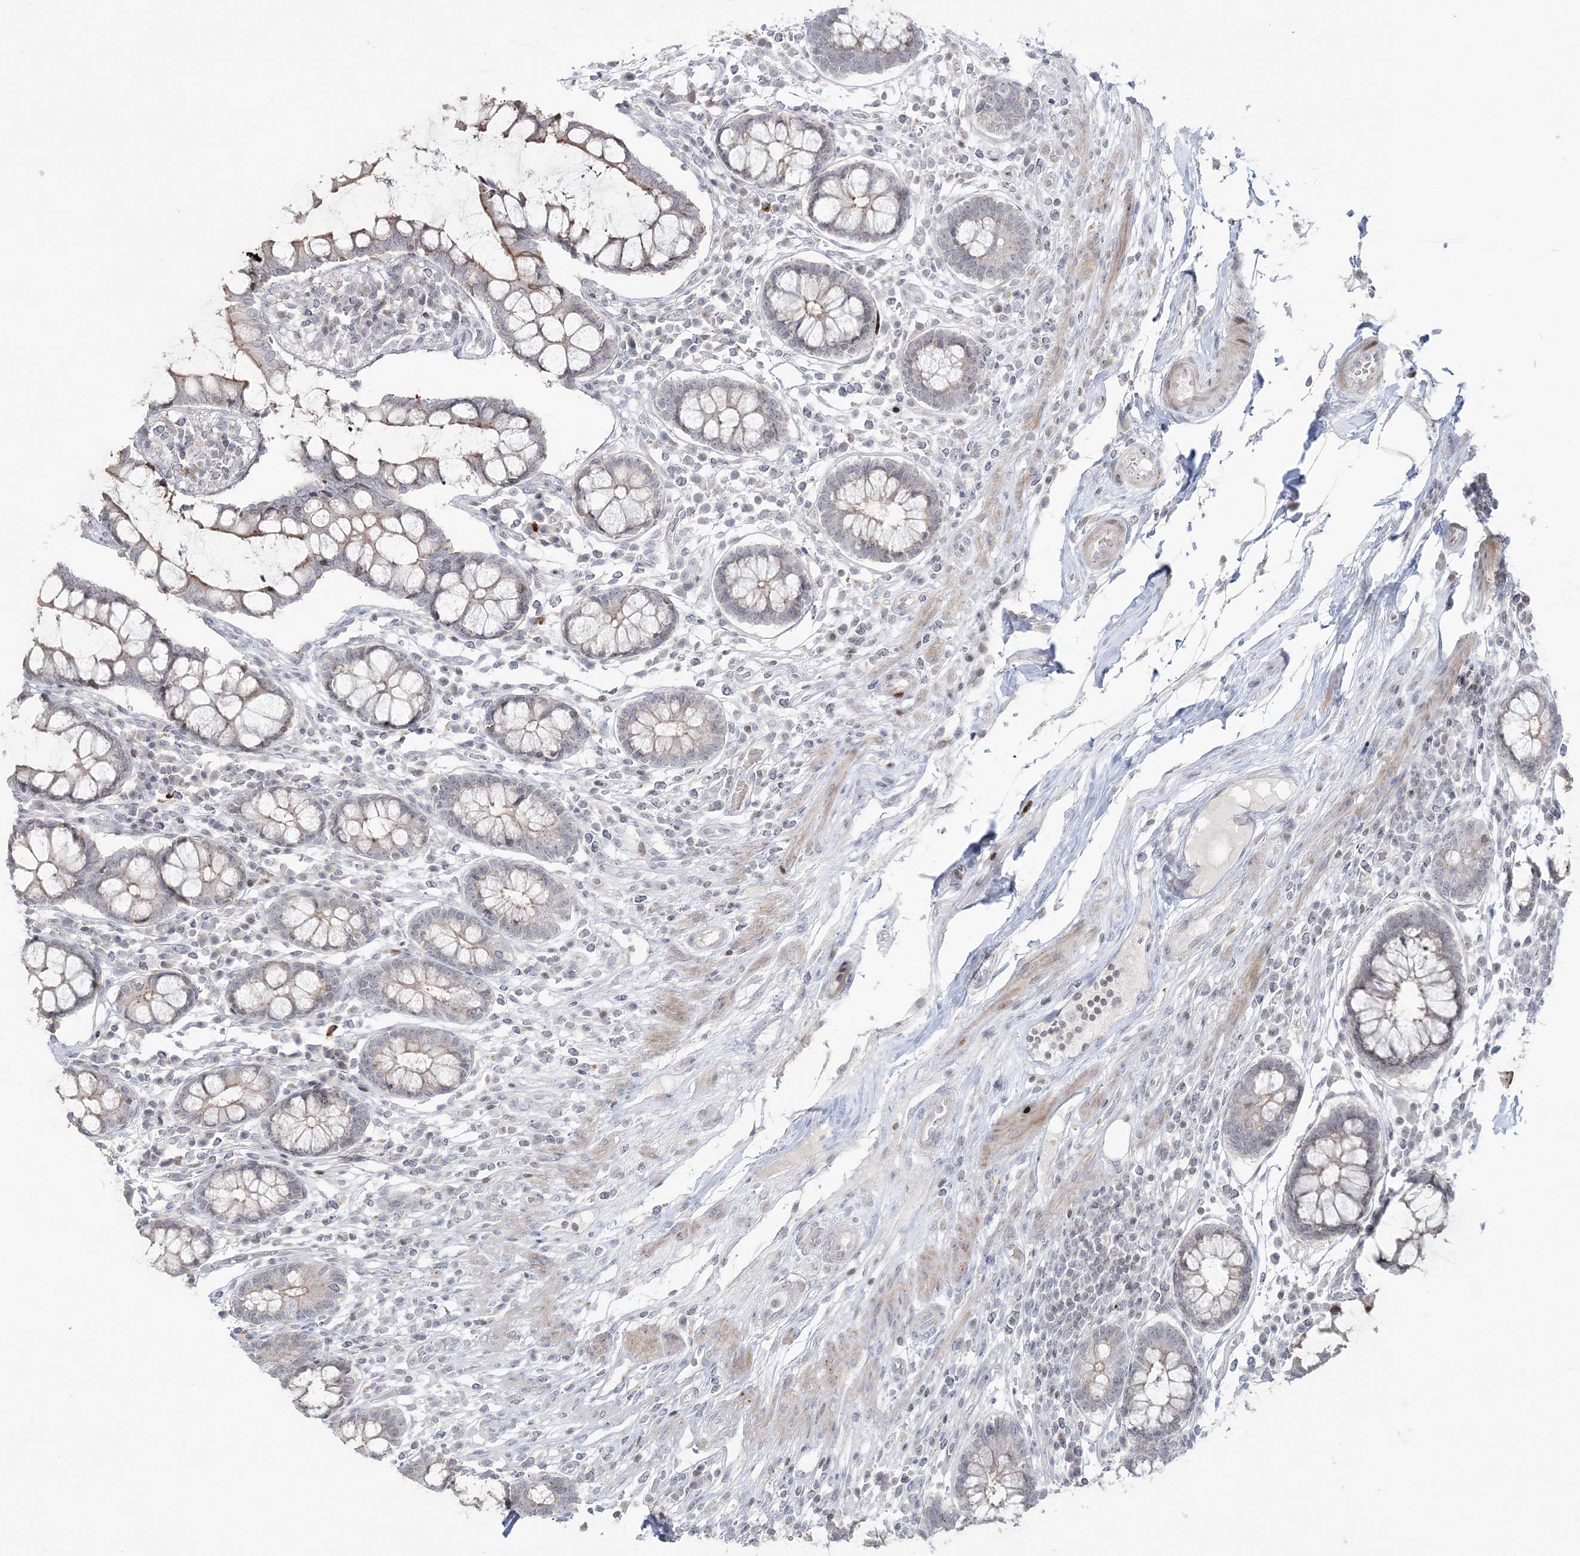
{"staining": {"intensity": "negative", "quantity": "none", "location": "none"}, "tissue": "colon", "cell_type": "Endothelial cells", "image_type": "normal", "snomed": [{"axis": "morphology", "description": "Normal tissue, NOS"}, {"axis": "topography", "description": "Colon"}], "caption": "Human colon stained for a protein using immunohistochemistry (IHC) shows no staining in endothelial cells.", "gene": "SH3BP4", "patient": {"sex": "female", "age": 79}}